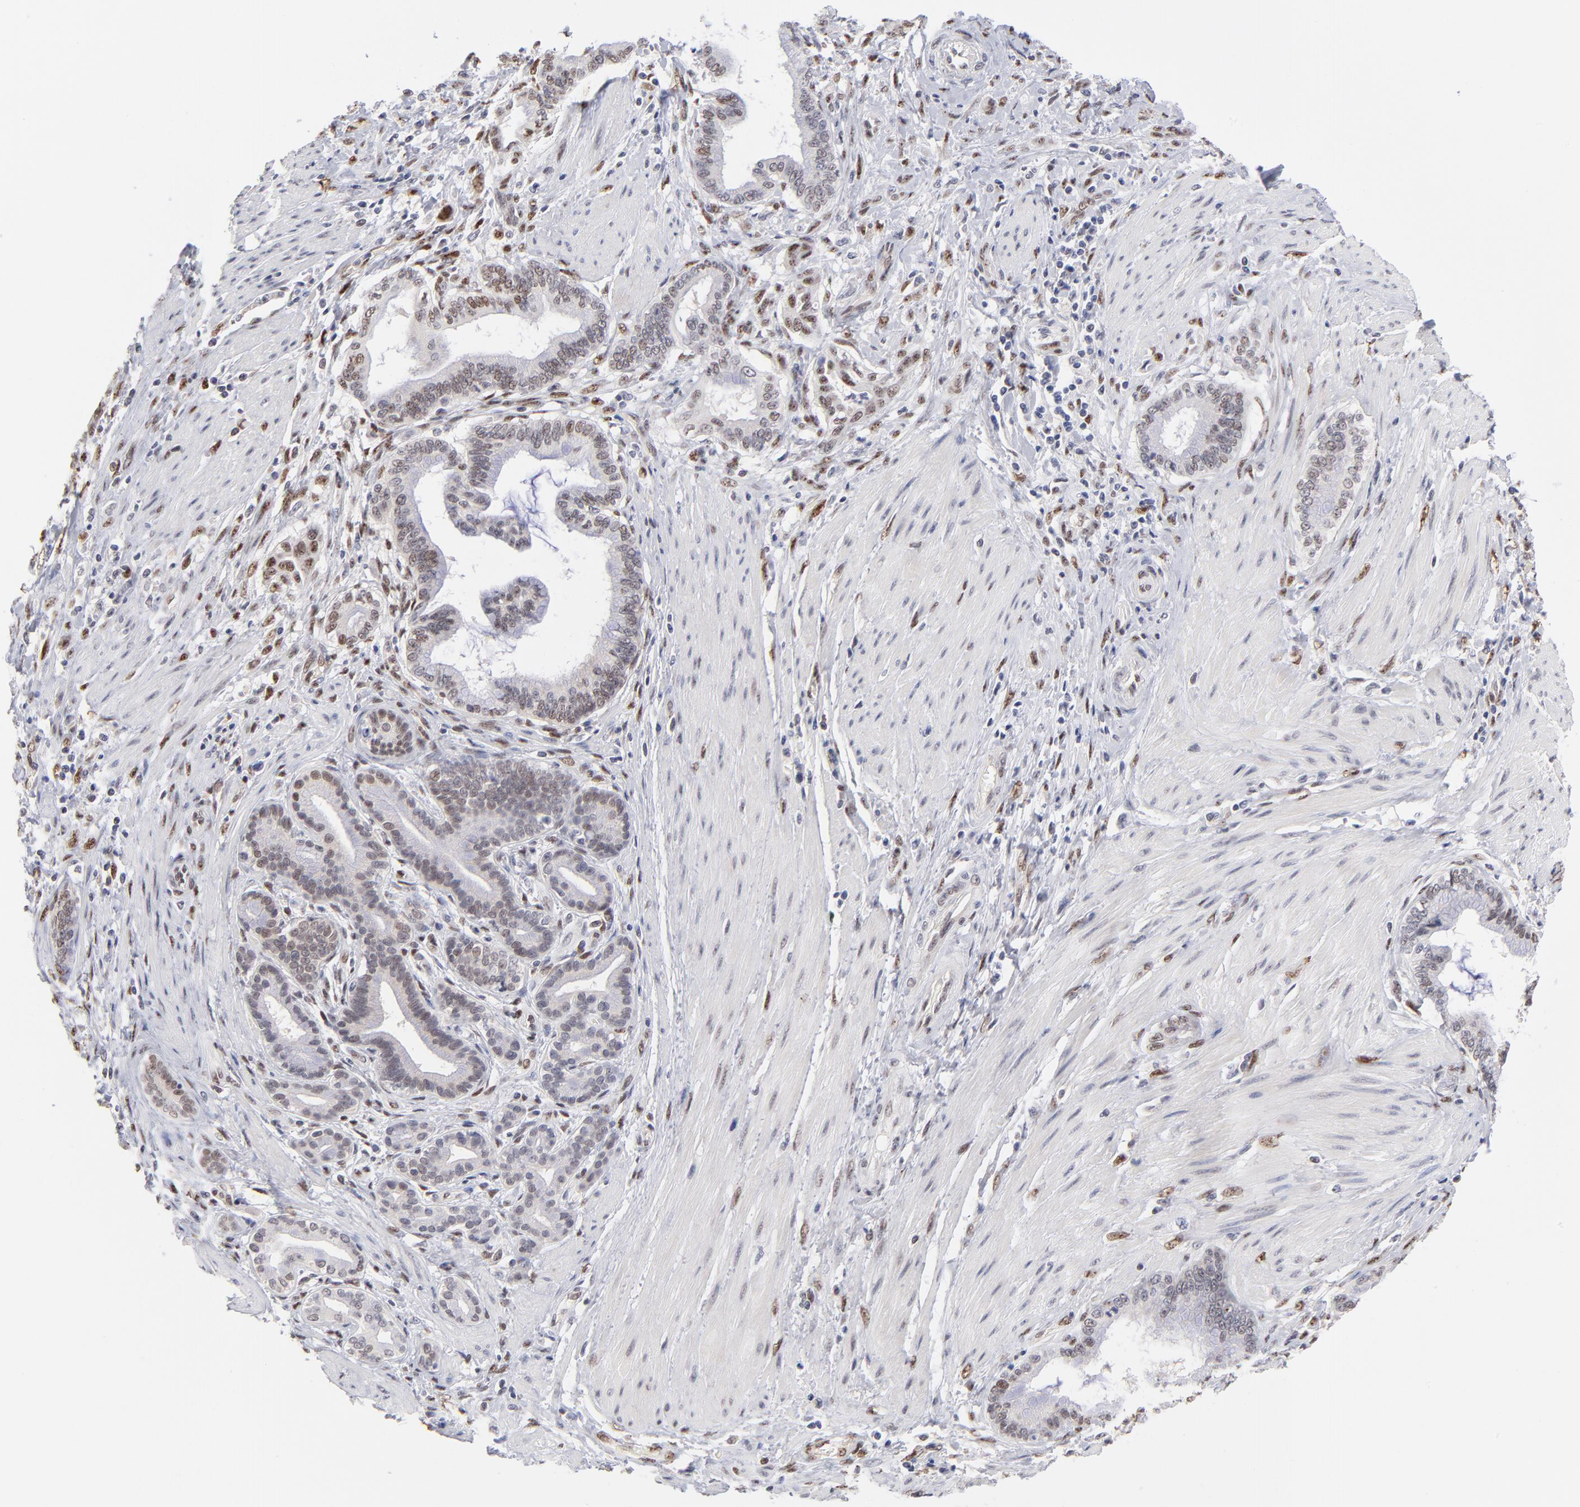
{"staining": {"intensity": "moderate", "quantity": "25%-75%", "location": "nuclear"}, "tissue": "pancreatic cancer", "cell_type": "Tumor cells", "image_type": "cancer", "snomed": [{"axis": "morphology", "description": "Adenocarcinoma, NOS"}, {"axis": "topography", "description": "Pancreas"}], "caption": "A medium amount of moderate nuclear expression is identified in approximately 25%-75% of tumor cells in pancreatic adenocarcinoma tissue.", "gene": "STAT3", "patient": {"sex": "female", "age": 64}}